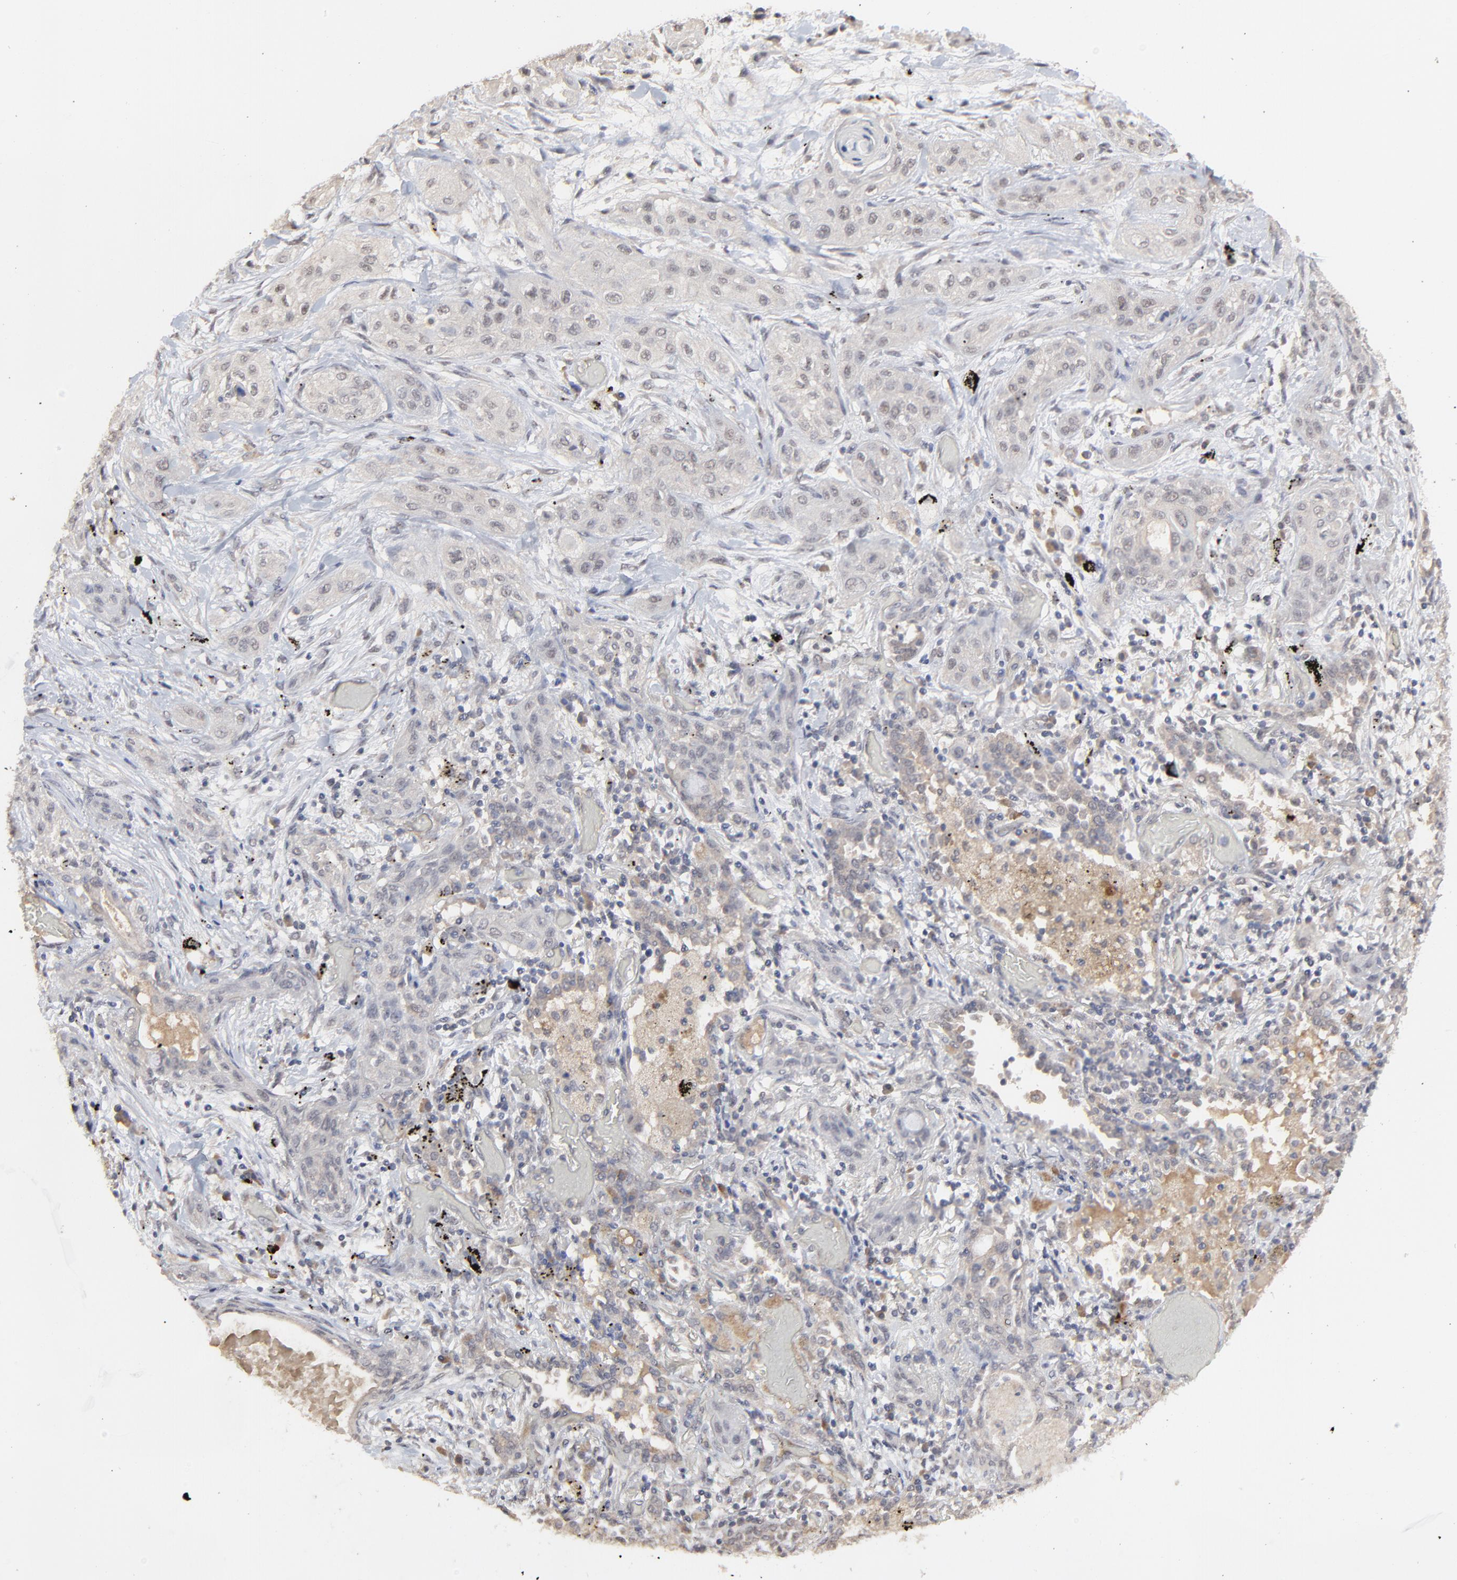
{"staining": {"intensity": "weak", "quantity": "<25%", "location": "nuclear"}, "tissue": "lung cancer", "cell_type": "Tumor cells", "image_type": "cancer", "snomed": [{"axis": "morphology", "description": "Squamous cell carcinoma, NOS"}, {"axis": "topography", "description": "Lung"}], "caption": "Immunohistochemical staining of human squamous cell carcinoma (lung) demonstrates no significant staining in tumor cells. Nuclei are stained in blue.", "gene": "FAM199X", "patient": {"sex": "female", "age": 47}}